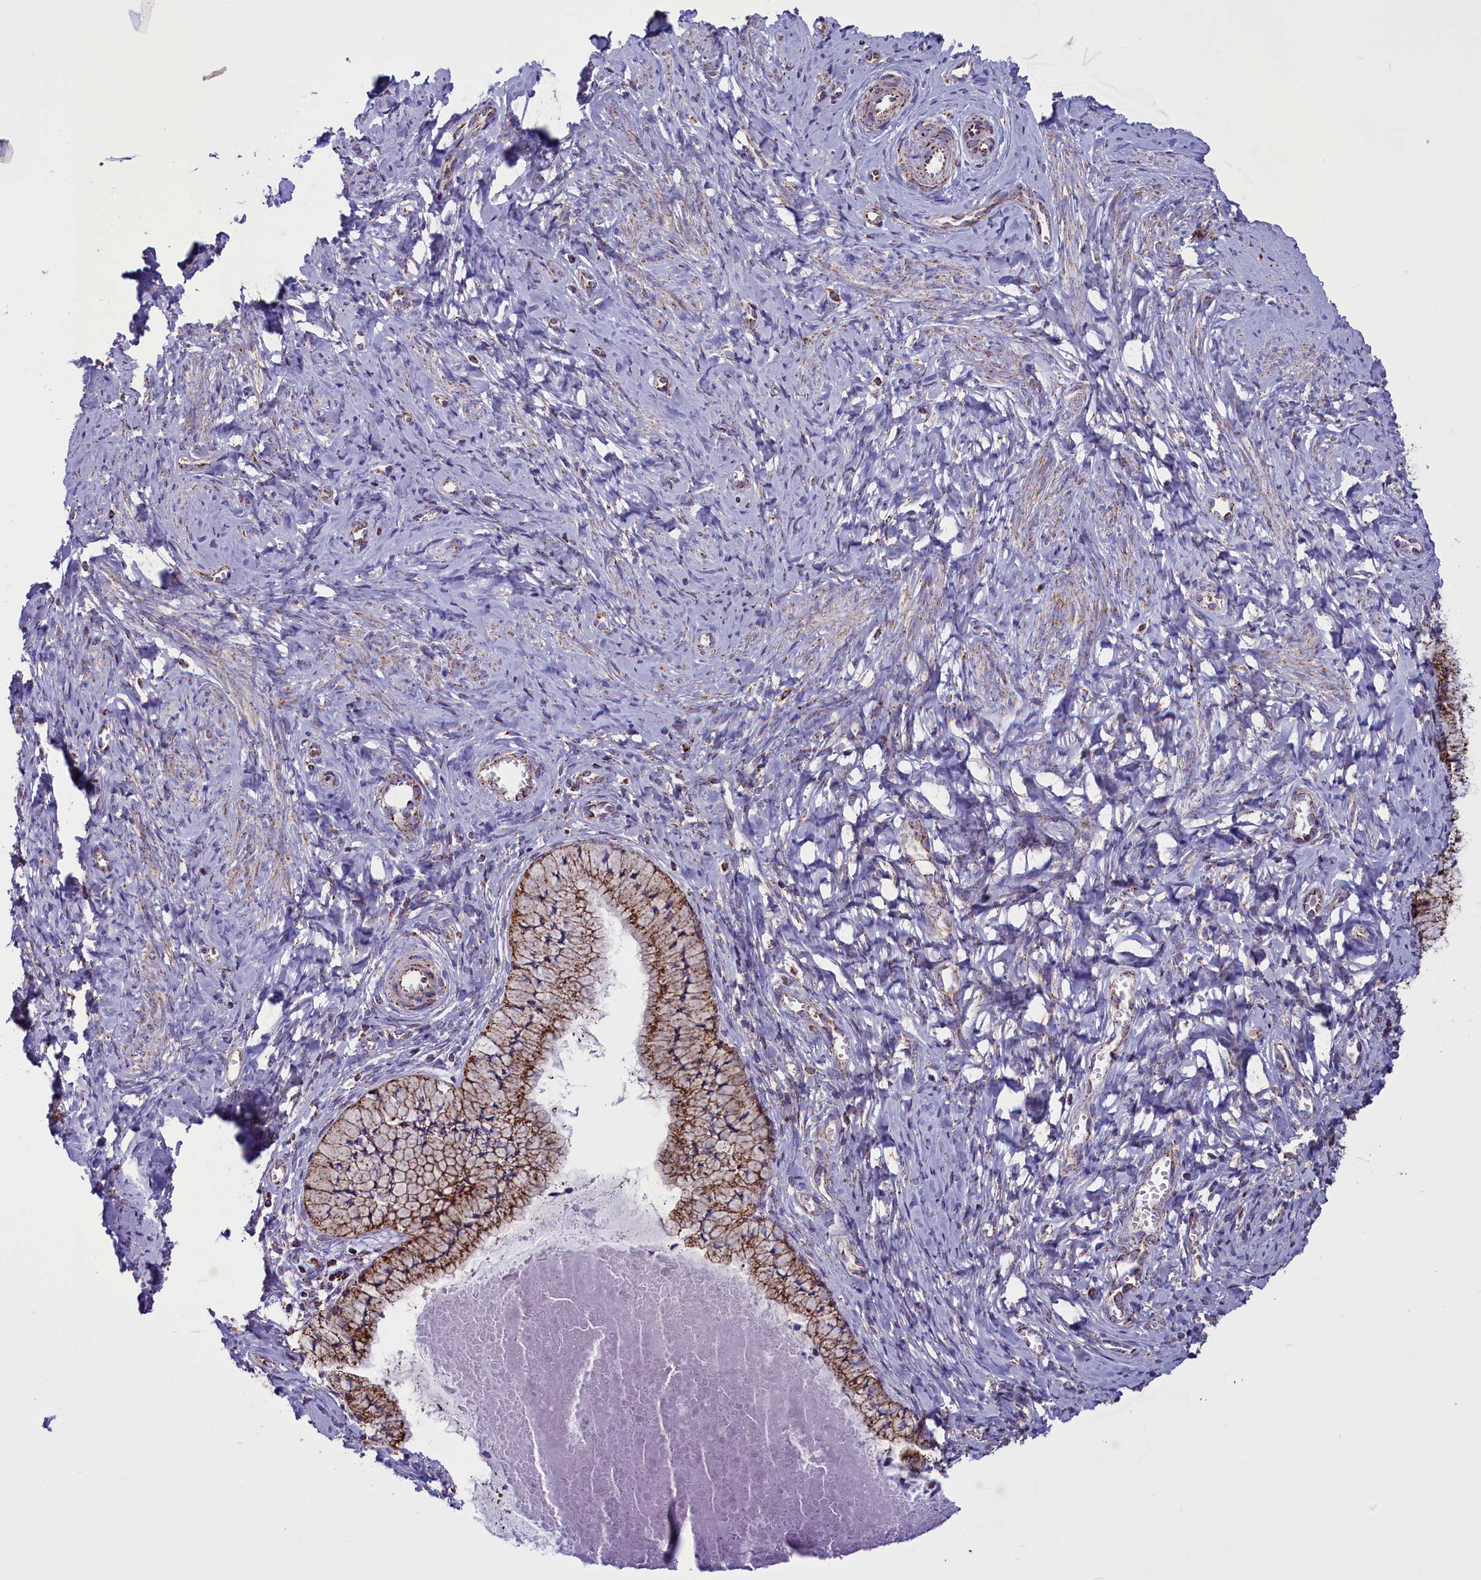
{"staining": {"intensity": "moderate", "quantity": ">75%", "location": "cytoplasmic/membranous"}, "tissue": "cervix", "cell_type": "Glandular cells", "image_type": "normal", "snomed": [{"axis": "morphology", "description": "Normal tissue, NOS"}, {"axis": "topography", "description": "Cervix"}], "caption": "IHC histopathology image of benign cervix stained for a protein (brown), which demonstrates medium levels of moderate cytoplasmic/membranous expression in about >75% of glandular cells.", "gene": "ICA1L", "patient": {"sex": "female", "age": 42}}